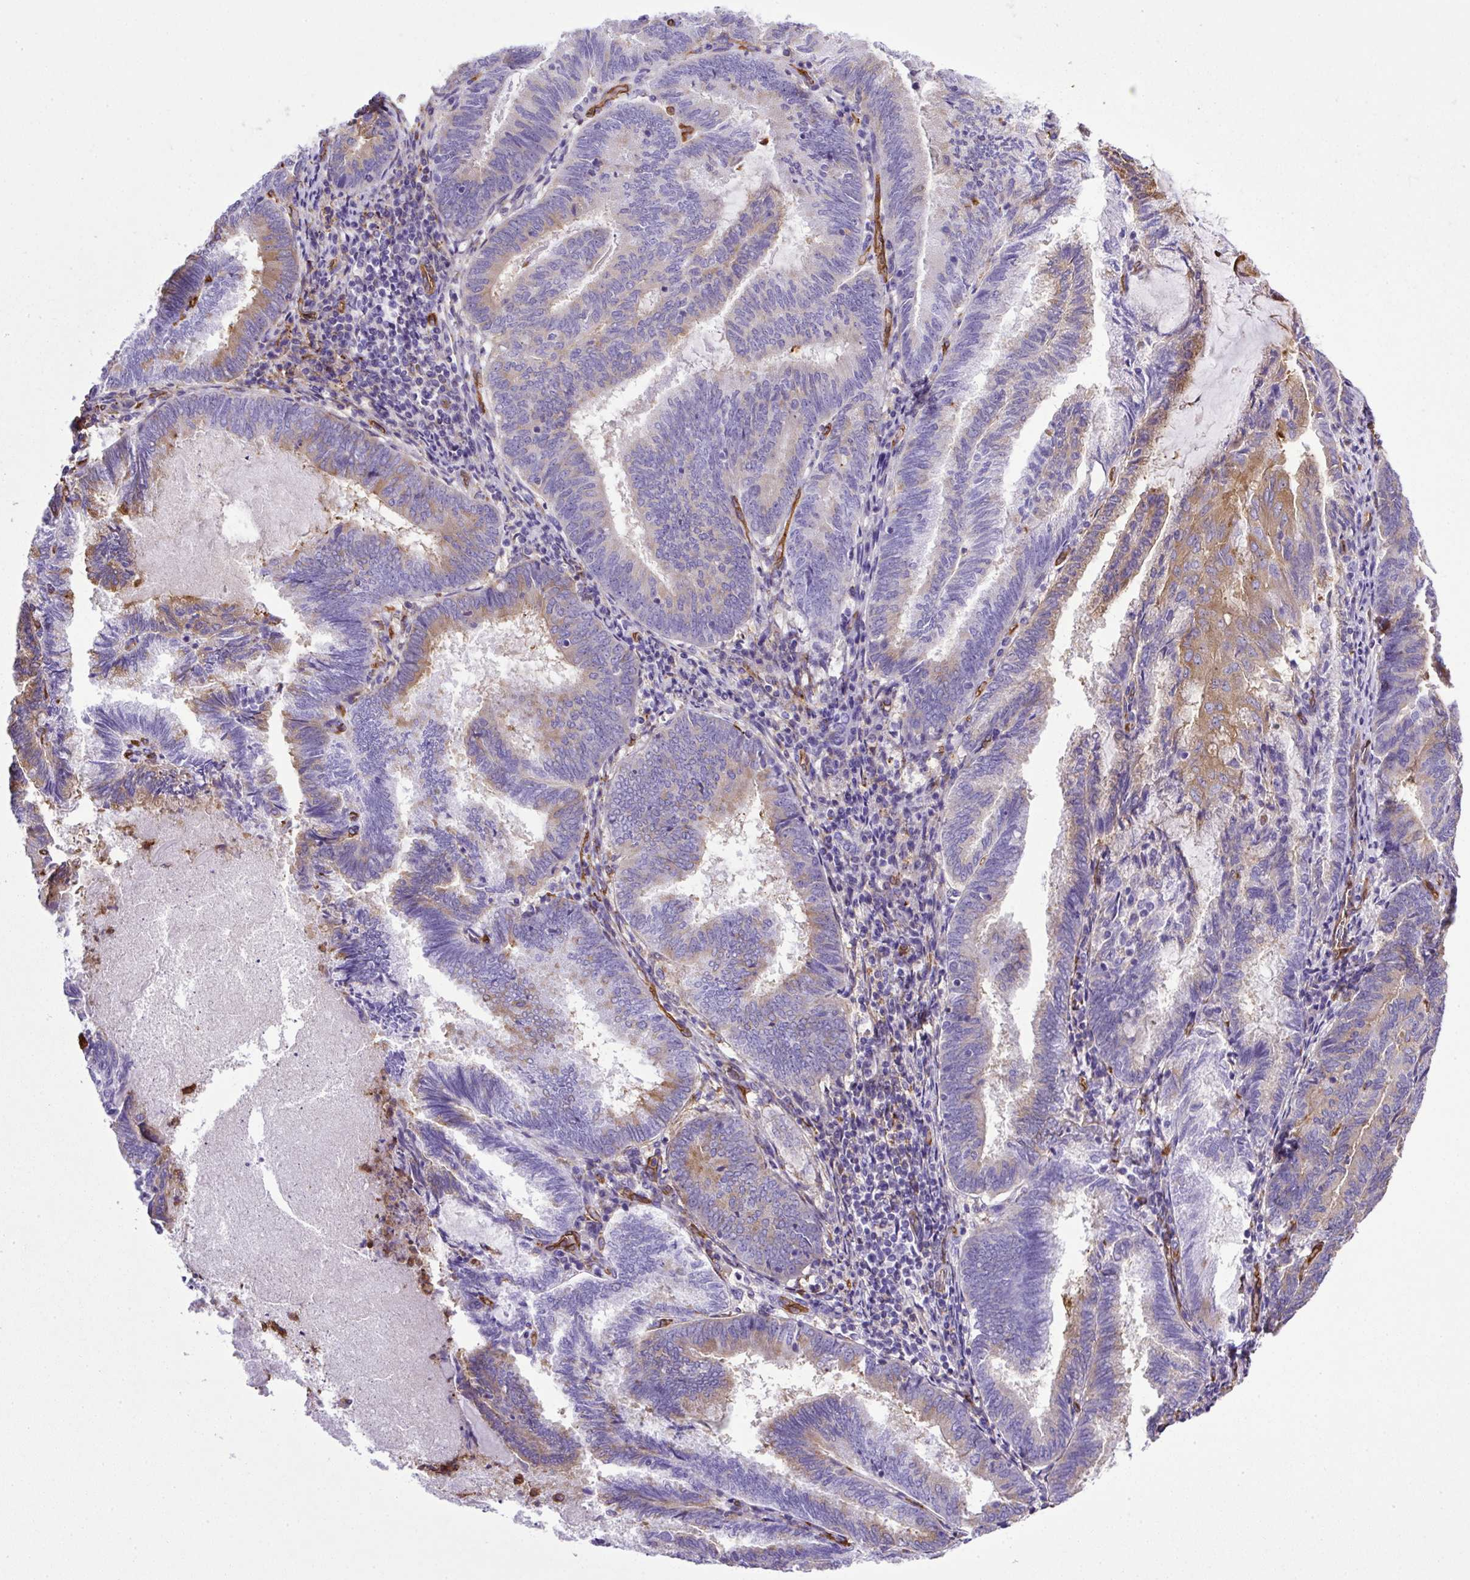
{"staining": {"intensity": "moderate", "quantity": "<25%", "location": "cytoplasmic/membranous"}, "tissue": "endometrial cancer", "cell_type": "Tumor cells", "image_type": "cancer", "snomed": [{"axis": "morphology", "description": "Adenocarcinoma, NOS"}, {"axis": "topography", "description": "Endometrium"}], "caption": "IHC photomicrograph of endometrial cancer stained for a protein (brown), which exhibits low levels of moderate cytoplasmic/membranous staining in about <25% of tumor cells.", "gene": "MAGEB5", "patient": {"sex": "female", "age": 80}}